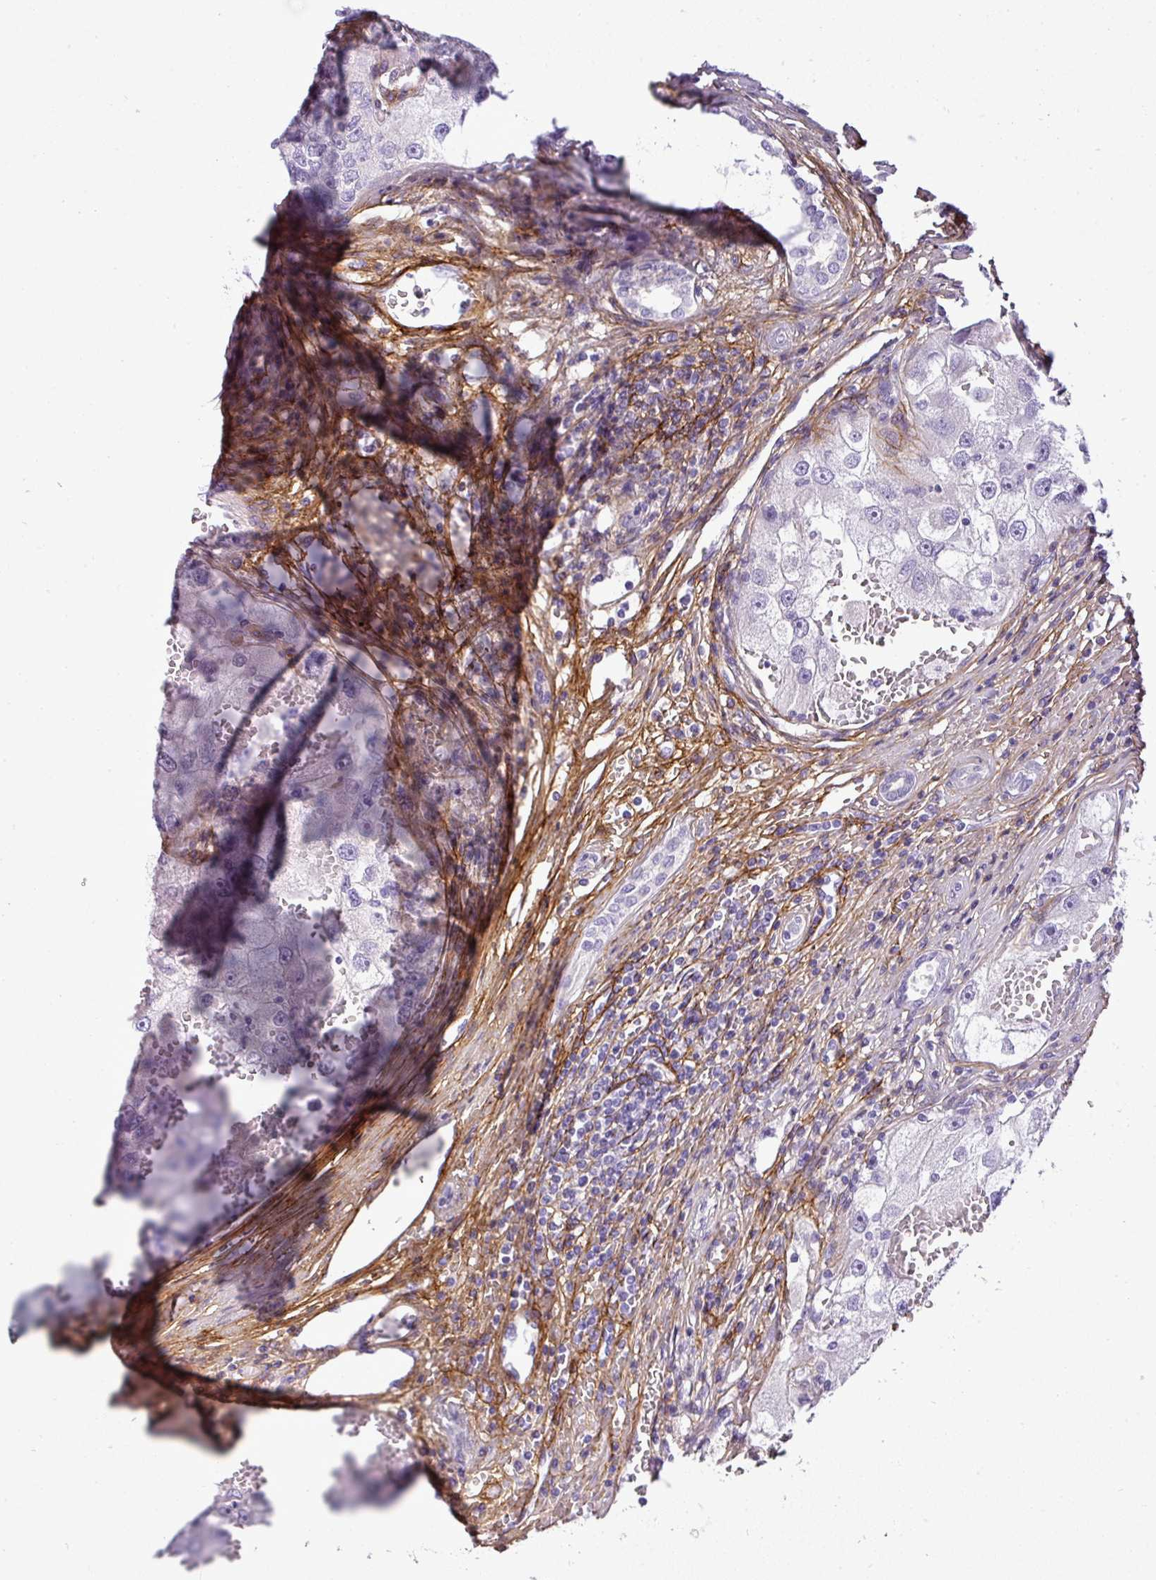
{"staining": {"intensity": "negative", "quantity": "none", "location": "none"}, "tissue": "renal cancer", "cell_type": "Tumor cells", "image_type": "cancer", "snomed": [{"axis": "morphology", "description": "Adenocarcinoma, NOS"}, {"axis": "topography", "description": "Kidney"}], "caption": "This is a micrograph of immunohistochemistry (IHC) staining of renal adenocarcinoma, which shows no positivity in tumor cells.", "gene": "PARD6G", "patient": {"sex": "male", "age": 63}}